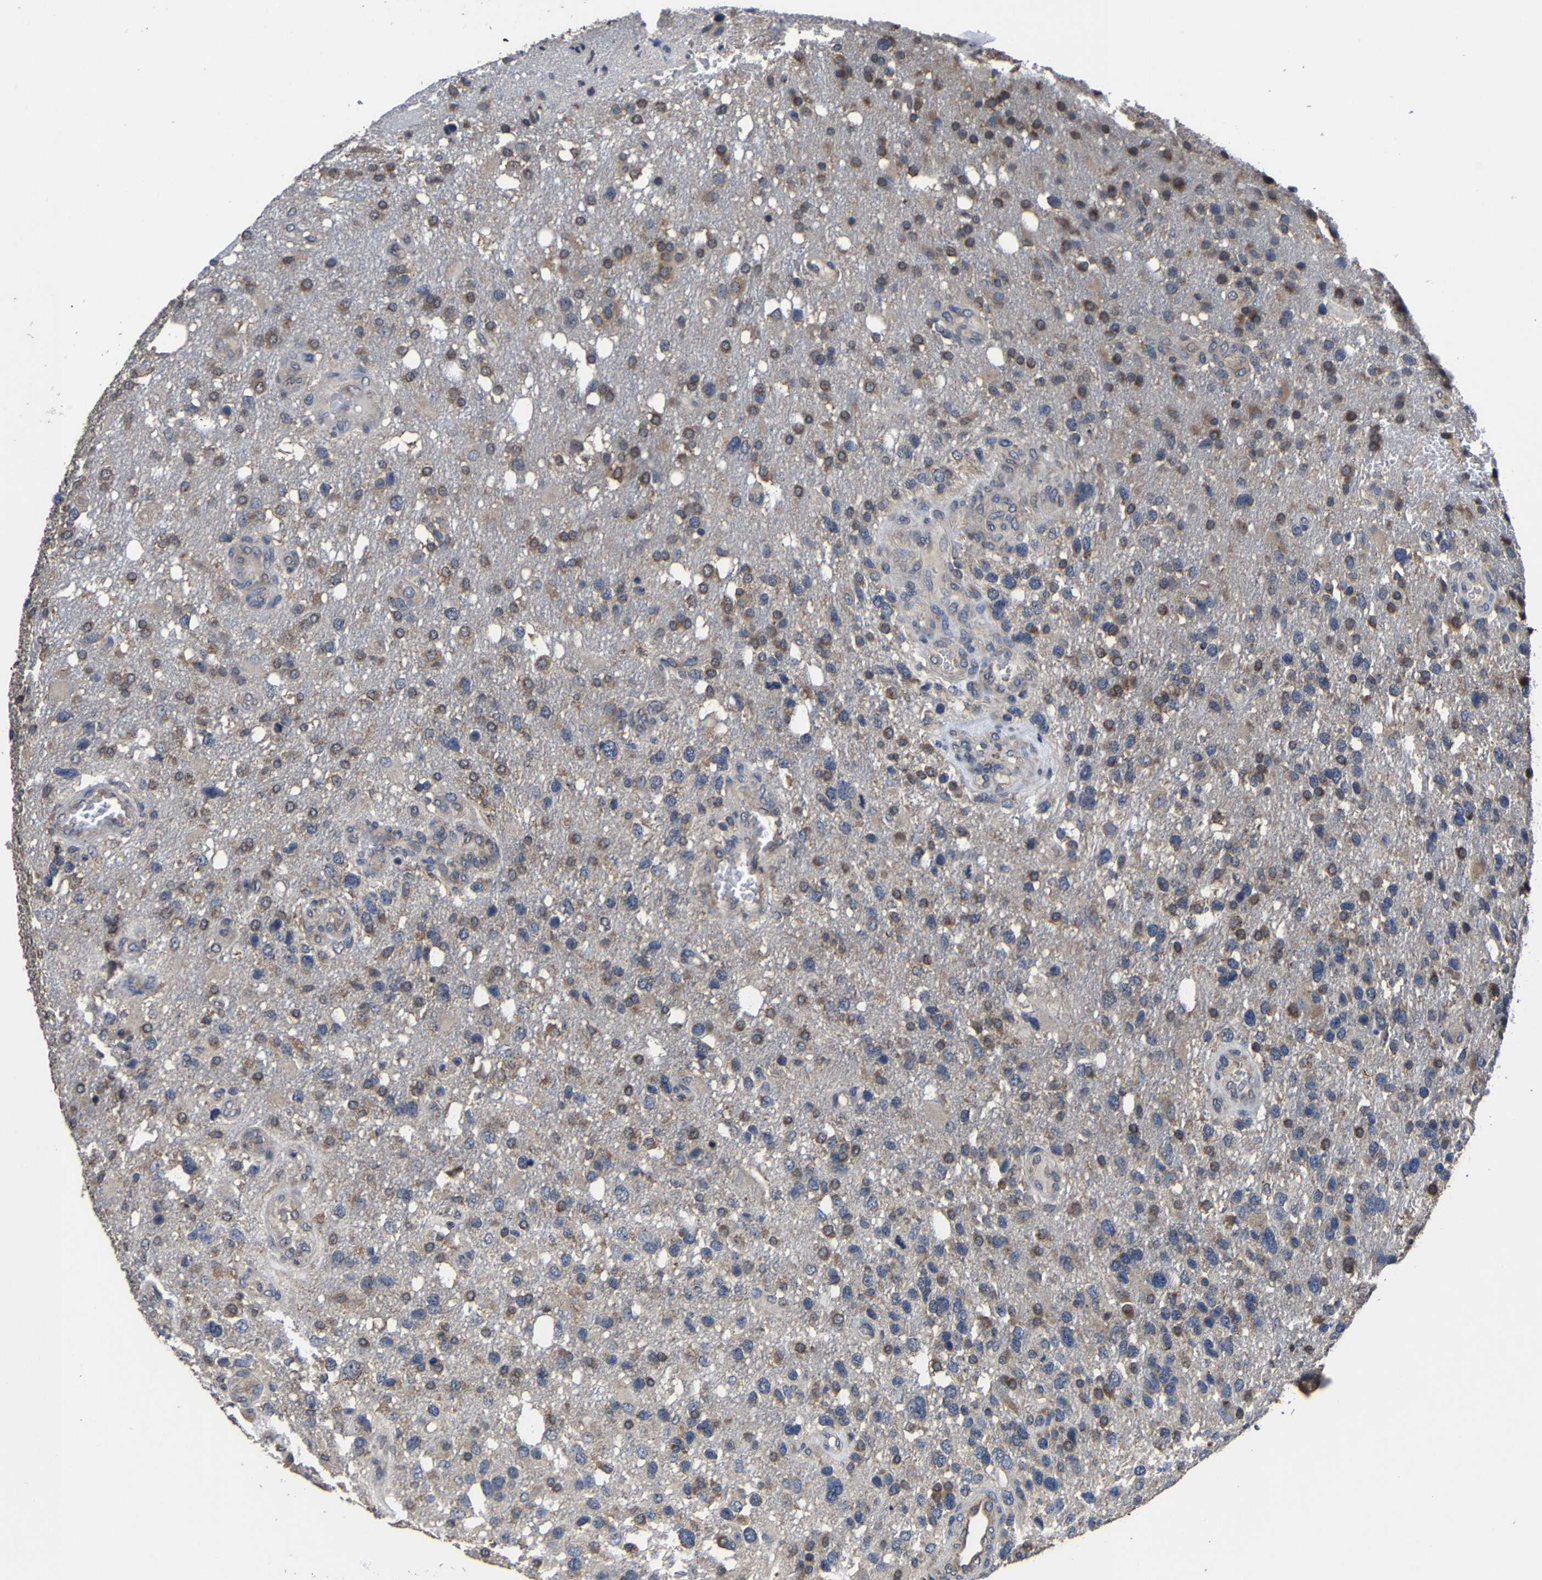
{"staining": {"intensity": "moderate", "quantity": "25%-75%", "location": "cytoplasmic/membranous"}, "tissue": "glioma", "cell_type": "Tumor cells", "image_type": "cancer", "snomed": [{"axis": "morphology", "description": "Glioma, malignant, High grade"}, {"axis": "topography", "description": "Brain"}], "caption": "Moderate cytoplasmic/membranous staining for a protein is seen in approximately 25%-75% of tumor cells of glioma using immunohistochemistry (IHC).", "gene": "EBAG9", "patient": {"sex": "female", "age": 58}}